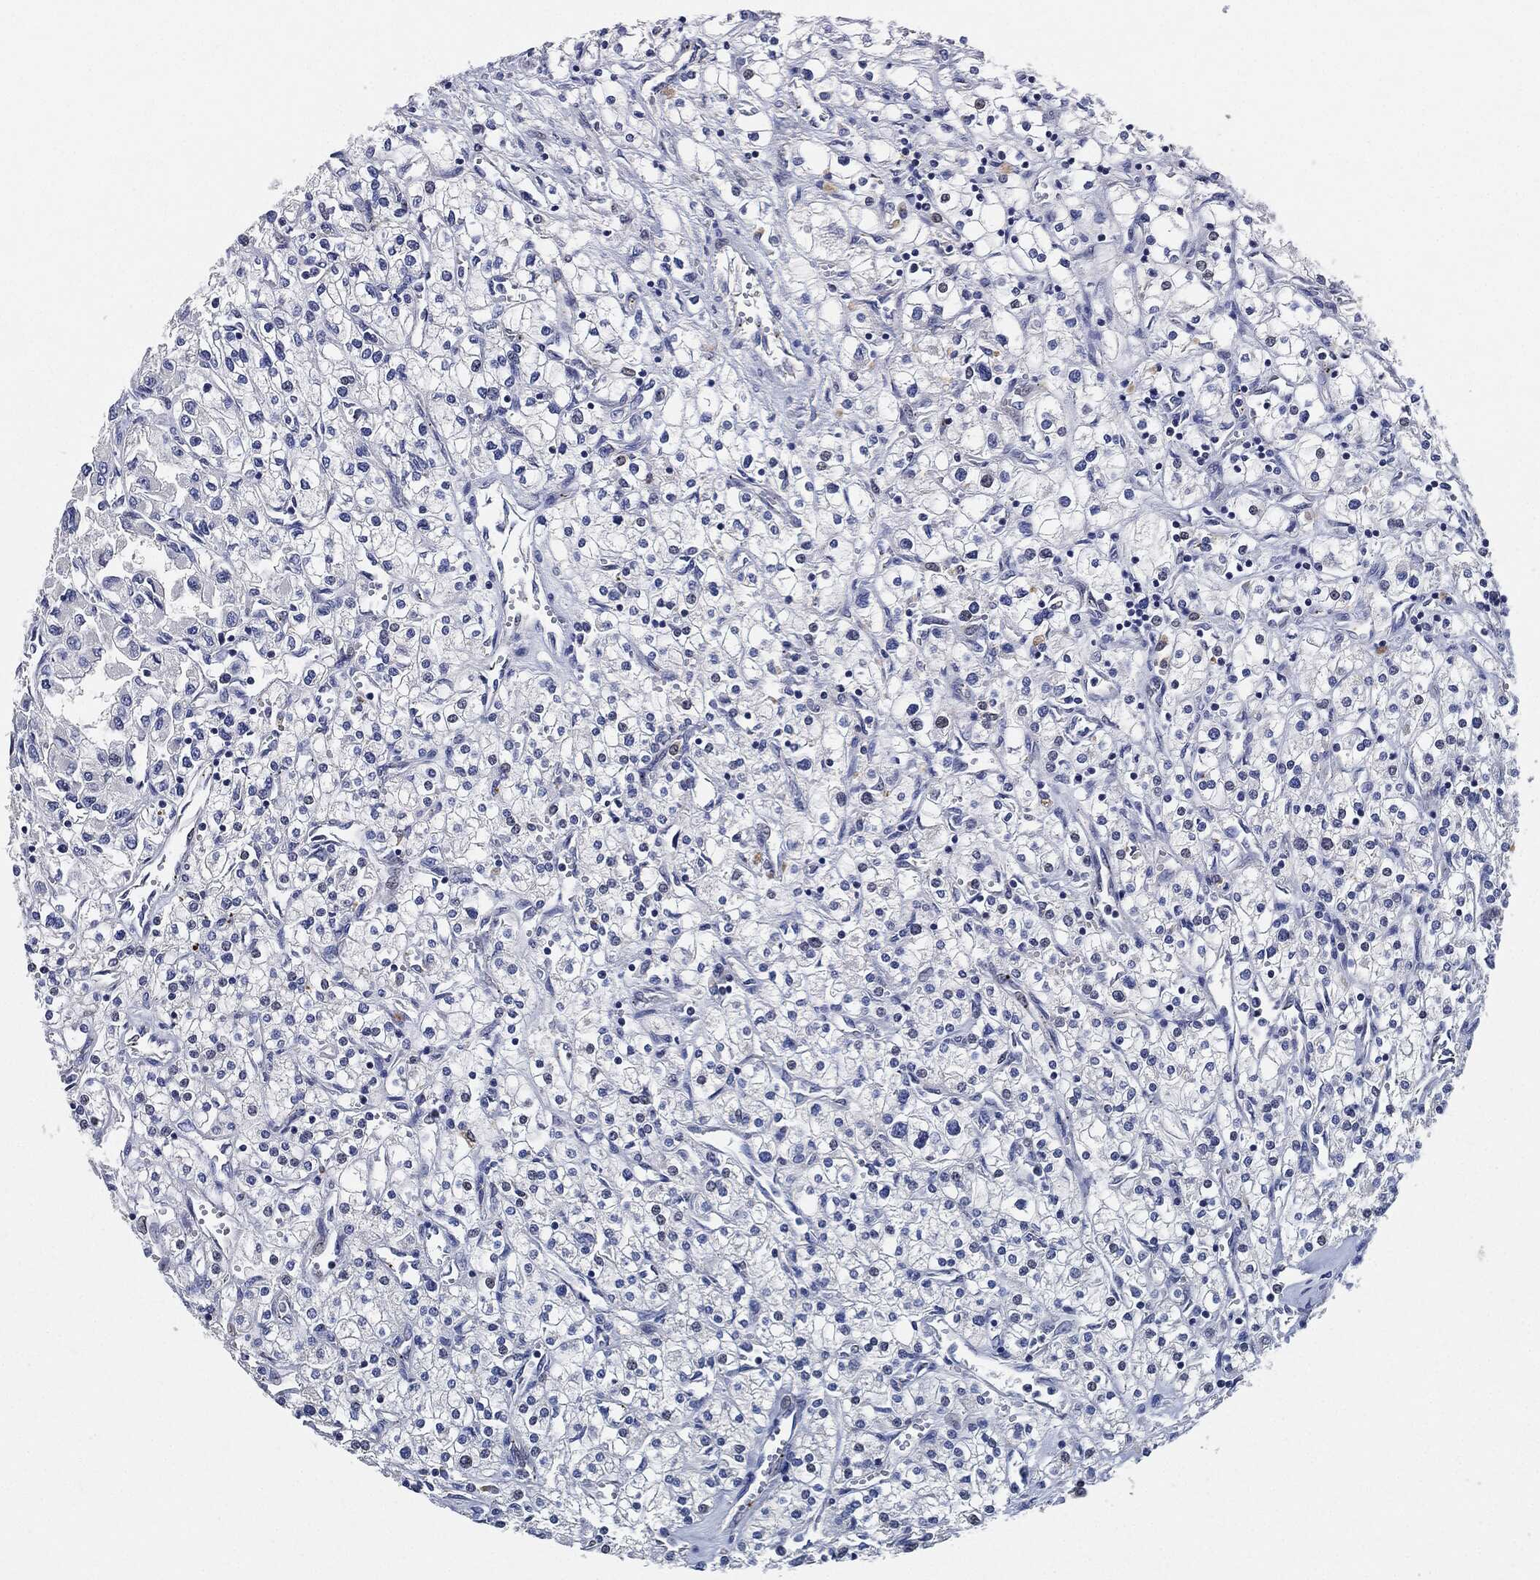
{"staining": {"intensity": "negative", "quantity": "none", "location": "none"}, "tissue": "renal cancer", "cell_type": "Tumor cells", "image_type": "cancer", "snomed": [{"axis": "morphology", "description": "Adenocarcinoma, NOS"}, {"axis": "topography", "description": "Kidney"}], "caption": "Immunohistochemical staining of human renal adenocarcinoma displays no significant staining in tumor cells.", "gene": "NTRK1", "patient": {"sex": "male", "age": 80}}